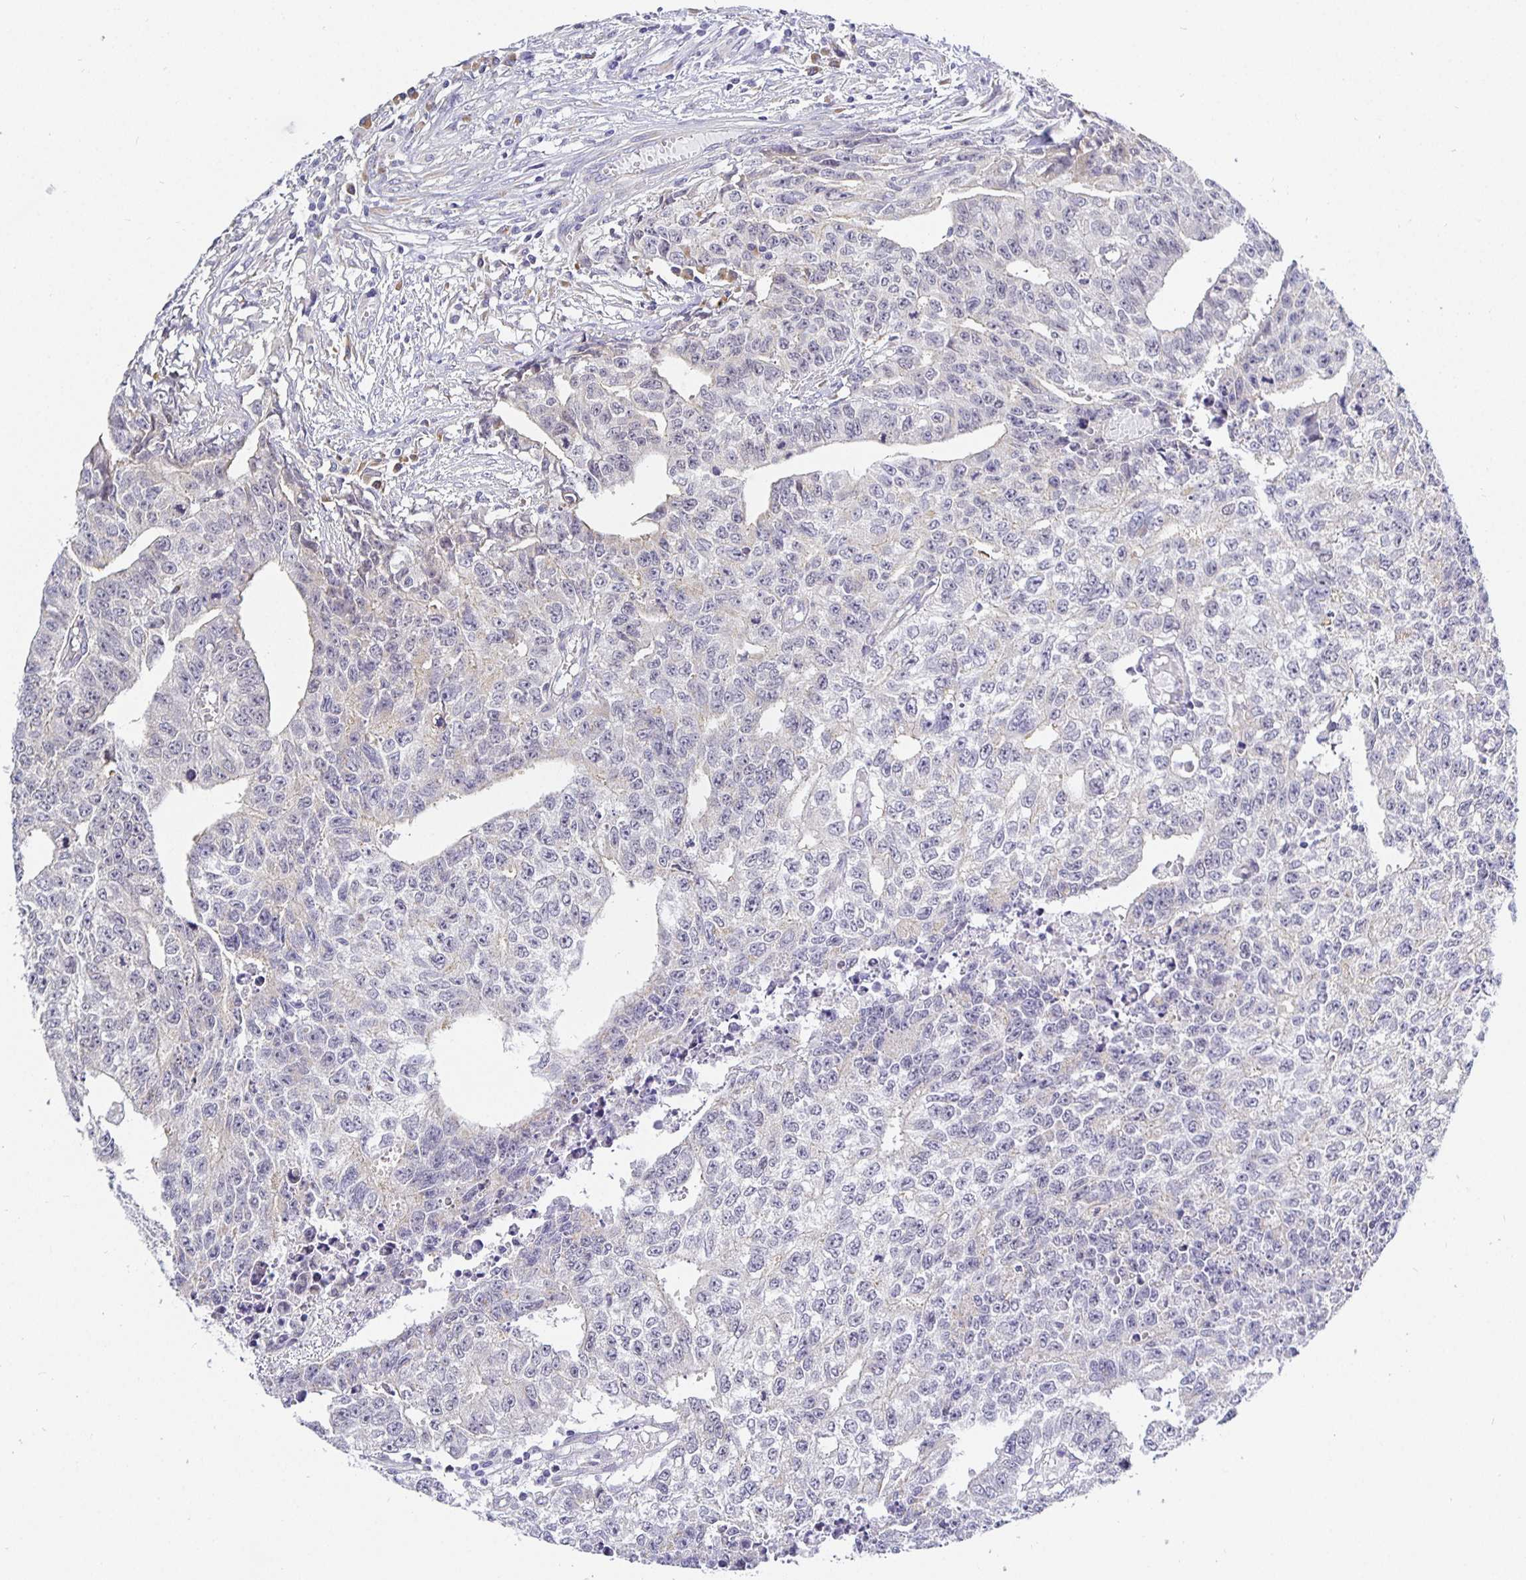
{"staining": {"intensity": "negative", "quantity": "none", "location": "none"}, "tissue": "testis cancer", "cell_type": "Tumor cells", "image_type": "cancer", "snomed": [{"axis": "morphology", "description": "Carcinoma, Embryonal, NOS"}, {"axis": "morphology", "description": "Teratoma, malignant, NOS"}, {"axis": "topography", "description": "Testis"}], "caption": "Image shows no protein expression in tumor cells of testis embryonal carcinoma tissue. (Brightfield microscopy of DAB (3,3'-diaminobenzidine) IHC at high magnification).", "gene": "OPALIN", "patient": {"sex": "male", "age": 24}}